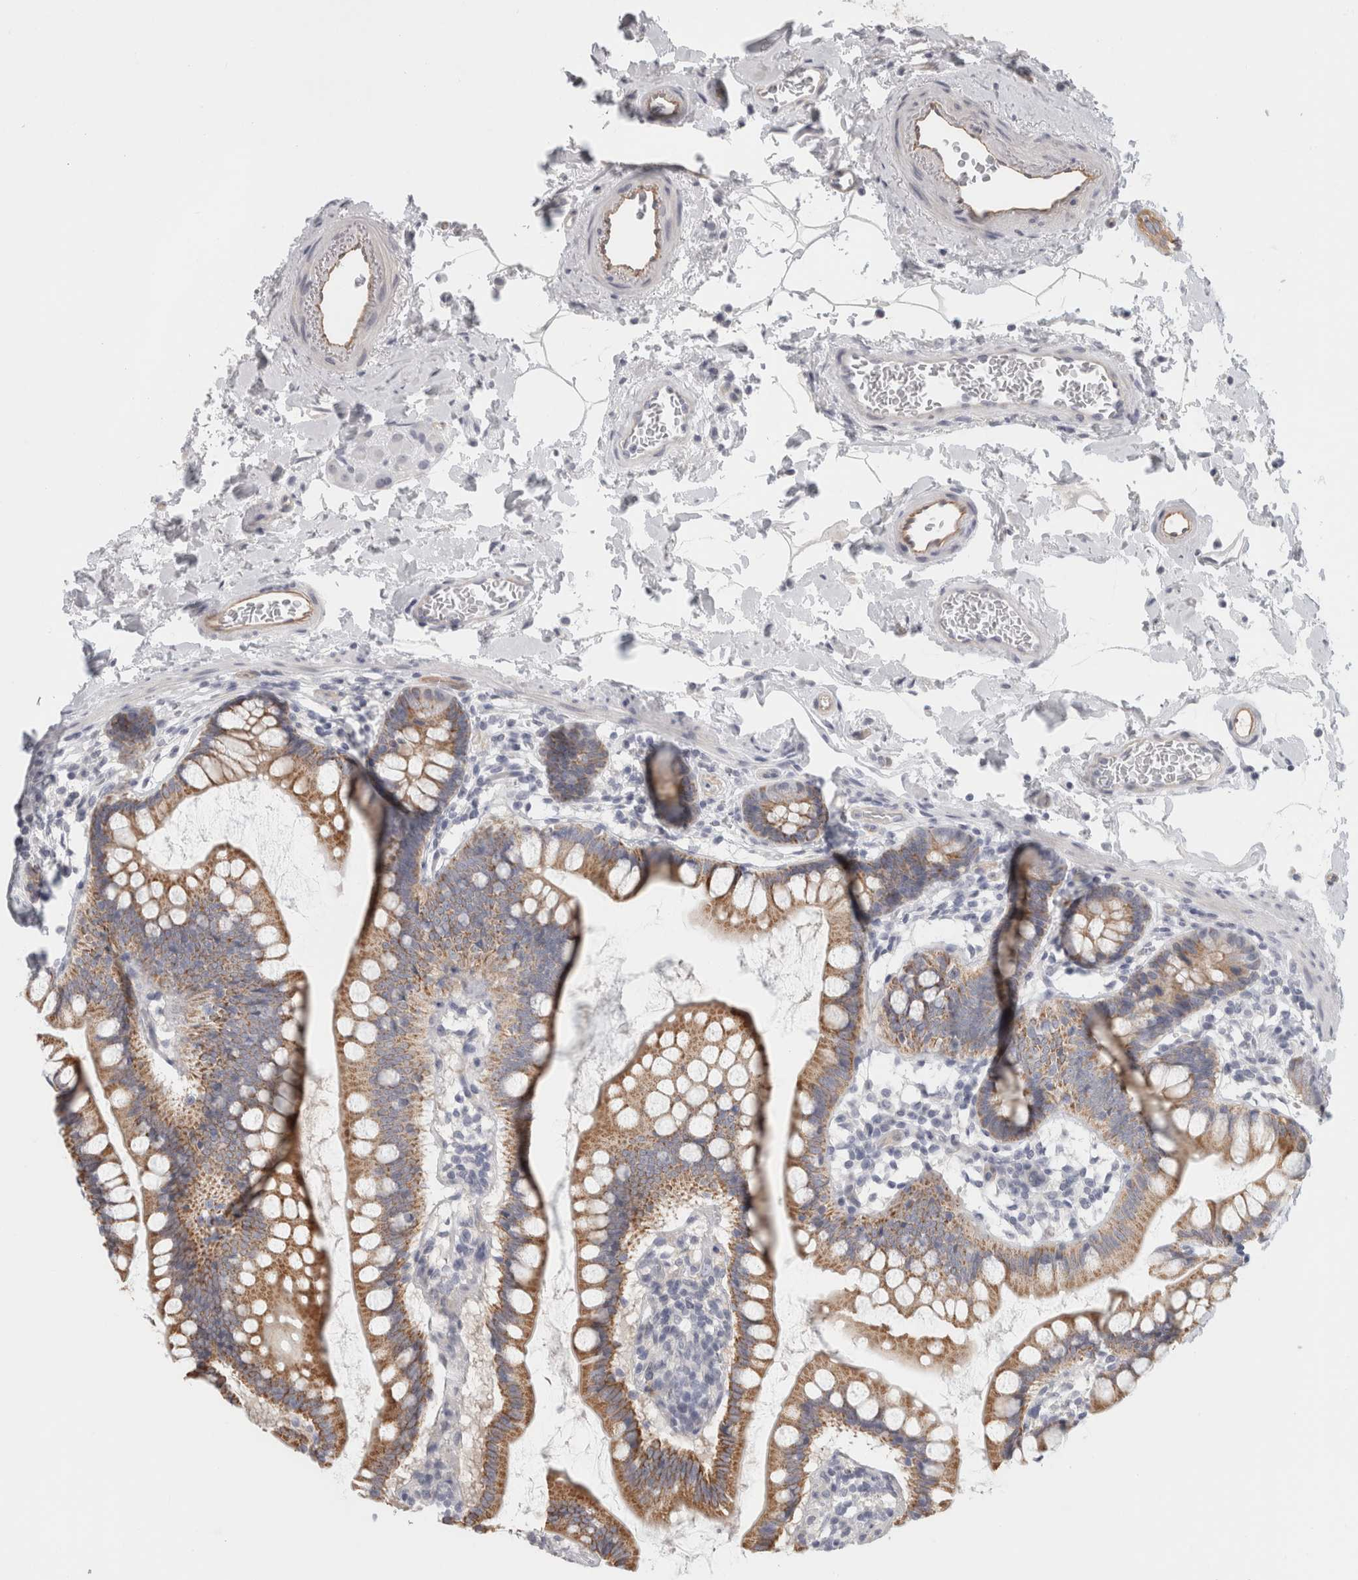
{"staining": {"intensity": "moderate", "quantity": ">75%", "location": "cytoplasmic/membranous"}, "tissue": "small intestine", "cell_type": "Glandular cells", "image_type": "normal", "snomed": [{"axis": "morphology", "description": "Normal tissue, NOS"}, {"axis": "topography", "description": "Small intestine"}], "caption": "High-magnification brightfield microscopy of benign small intestine stained with DAB (3,3'-diaminobenzidine) (brown) and counterstained with hematoxylin (blue). glandular cells exhibit moderate cytoplasmic/membranous positivity is appreciated in about>75% of cells. (Stains: DAB in brown, nuclei in blue, Microscopy: brightfield microscopy at high magnification).", "gene": "FBLIM1", "patient": {"sex": "female", "age": 84}}